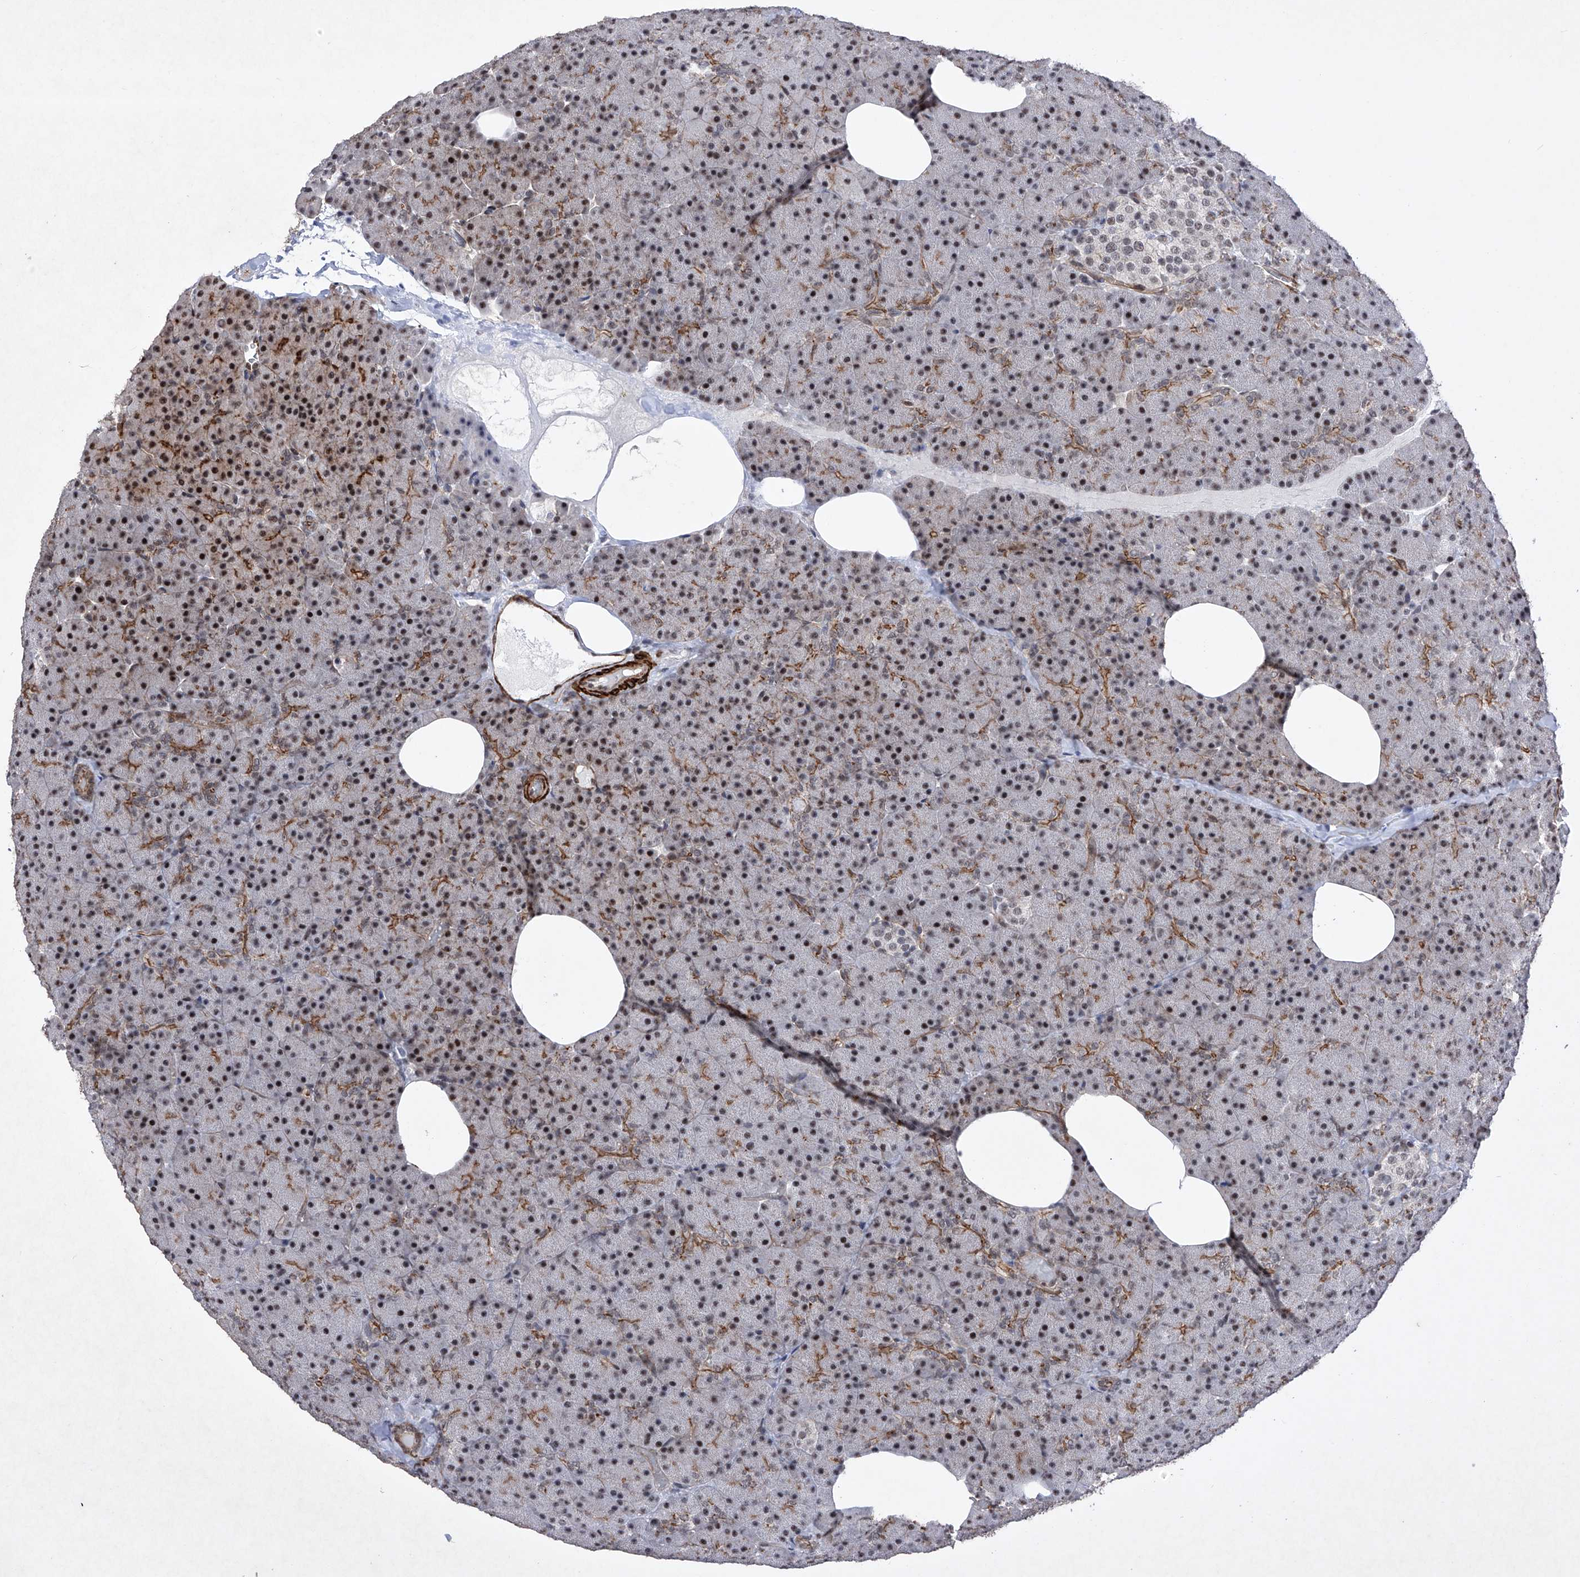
{"staining": {"intensity": "strong", "quantity": "25%-75%", "location": "cytoplasmic/membranous,nuclear"}, "tissue": "pancreas", "cell_type": "Exocrine glandular cells", "image_type": "normal", "snomed": [{"axis": "morphology", "description": "Normal tissue, NOS"}, {"axis": "morphology", "description": "Carcinoid, malignant, NOS"}, {"axis": "topography", "description": "Pancreas"}], "caption": "A brown stain highlights strong cytoplasmic/membranous,nuclear expression of a protein in exocrine glandular cells of benign pancreas. The staining is performed using DAB brown chromogen to label protein expression. The nuclei are counter-stained blue using hematoxylin.", "gene": "NFATC4", "patient": {"sex": "female", "age": 35}}